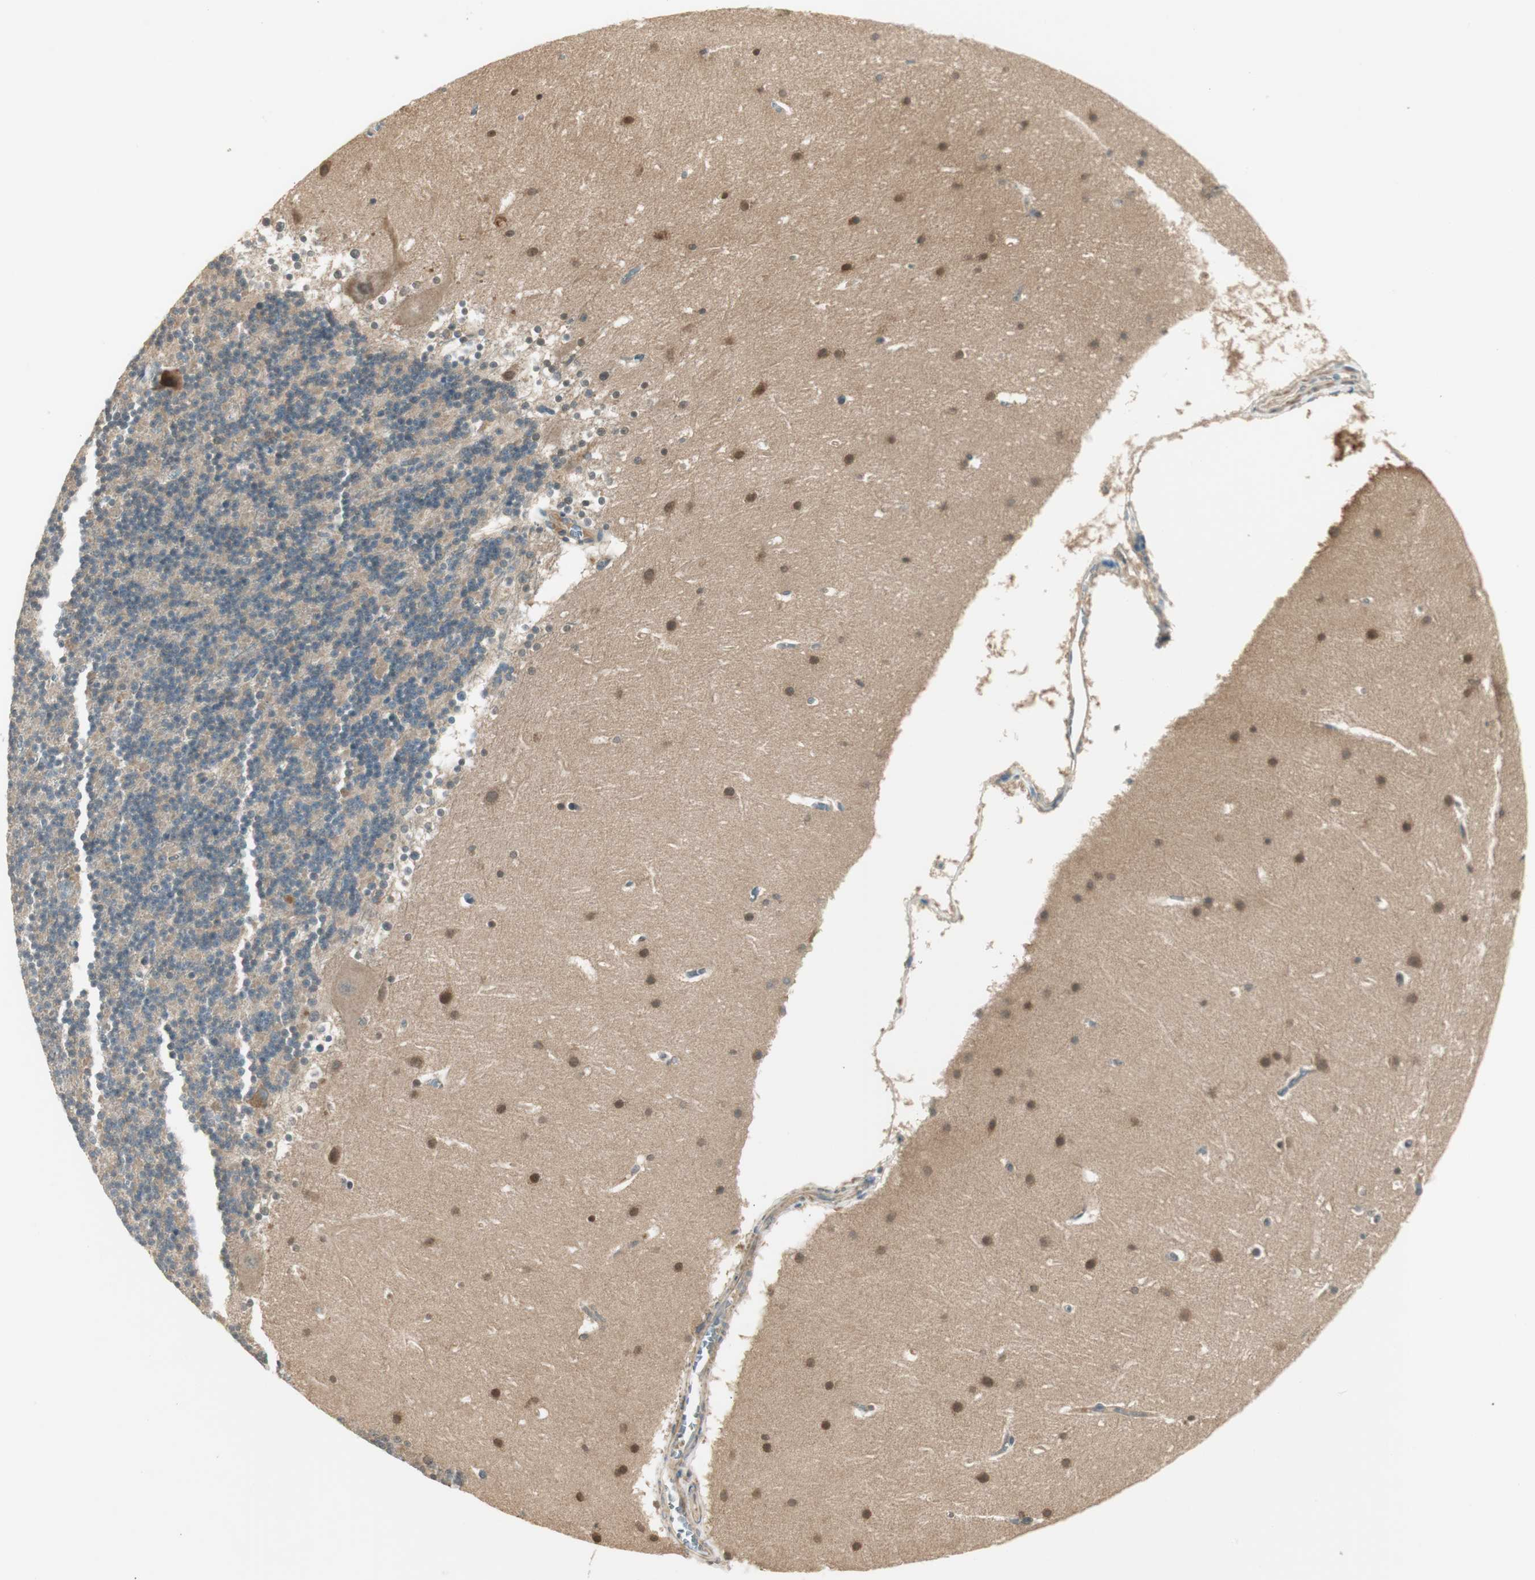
{"staining": {"intensity": "negative", "quantity": "none", "location": "none"}, "tissue": "cerebellum", "cell_type": "Cells in granular layer", "image_type": "normal", "snomed": [{"axis": "morphology", "description": "Normal tissue, NOS"}, {"axis": "topography", "description": "Cerebellum"}], "caption": "DAB immunohistochemical staining of normal human cerebellum displays no significant positivity in cells in granular layer.", "gene": "PFDN5", "patient": {"sex": "female", "age": 19}}